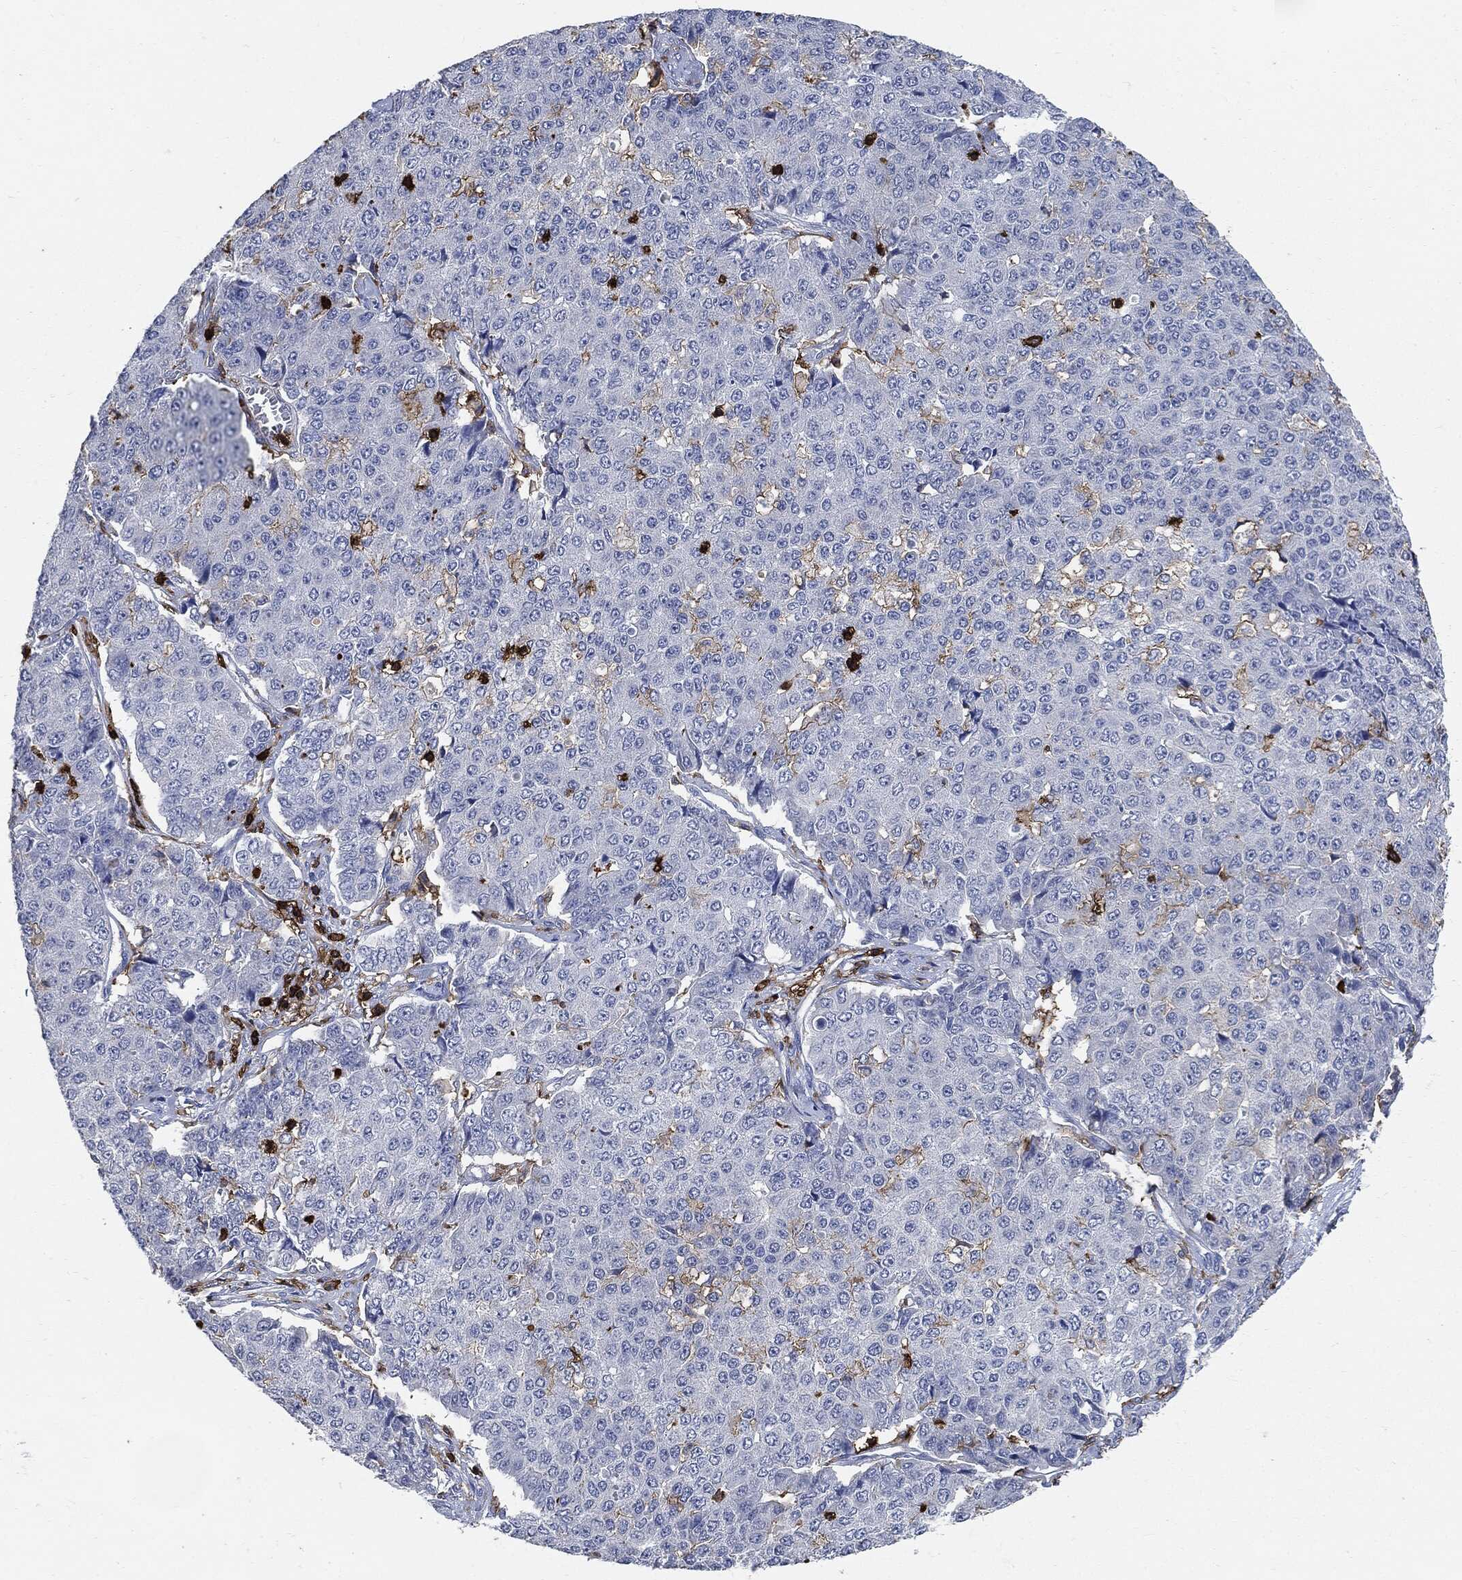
{"staining": {"intensity": "negative", "quantity": "none", "location": "none"}, "tissue": "pancreatic cancer", "cell_type": "Tumor cells", "image_type": "cancer", "snomed": [{"axis": "morphology", "description": "Normal tissue, NOS"}, {"axis": "morphology", "description": "Adenocarcinoma, NOS"}, {"axis": "topography", "description": "Pancreas"}, {"axis": "topography", "description": "Duodenum"}], "caption": "Image shows no protein staining in tumor cells of pancreatic cancer (adenocarcinoma) tissue.", "gene": "PTPRC", "patient": {"sex": "male", "age": 50}}